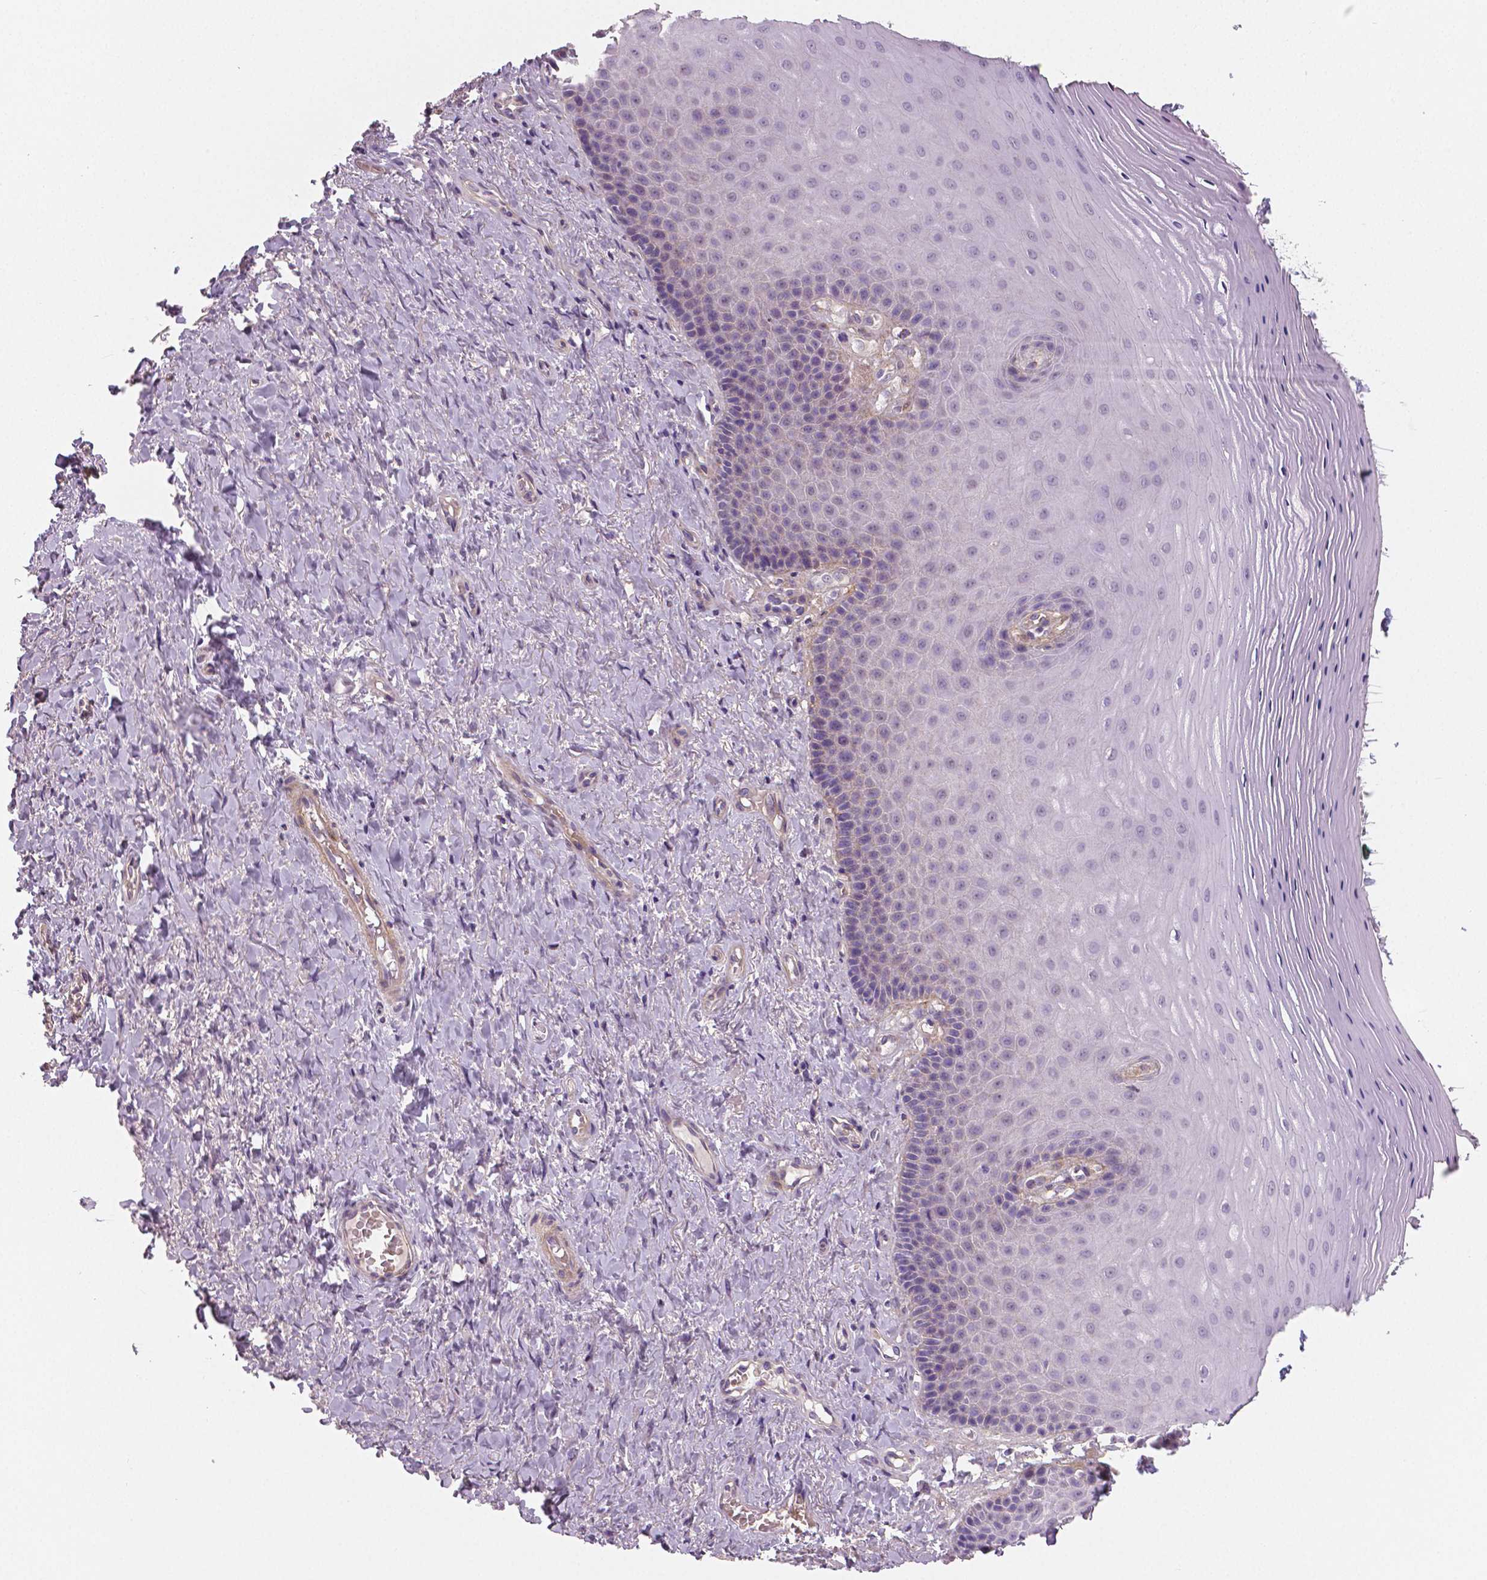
{"staining": {"intensity": "negative", "quantity": "none", "location": "none"}, "tissue": "vagina", "cell_type": "Squamous epithelial cells", "image_type": "normal", "snomed": [{"axis": "morphology", "description": "Normal tissue, NOS"}, {"axis": "topography", "description": "Vagina"}], "caption": "Histopathology image shows no significant protein positivity in squamous epithelial cells of benign vagina.", "gene": "FLT1", "patient": {"sex": "female", "age": 83}}